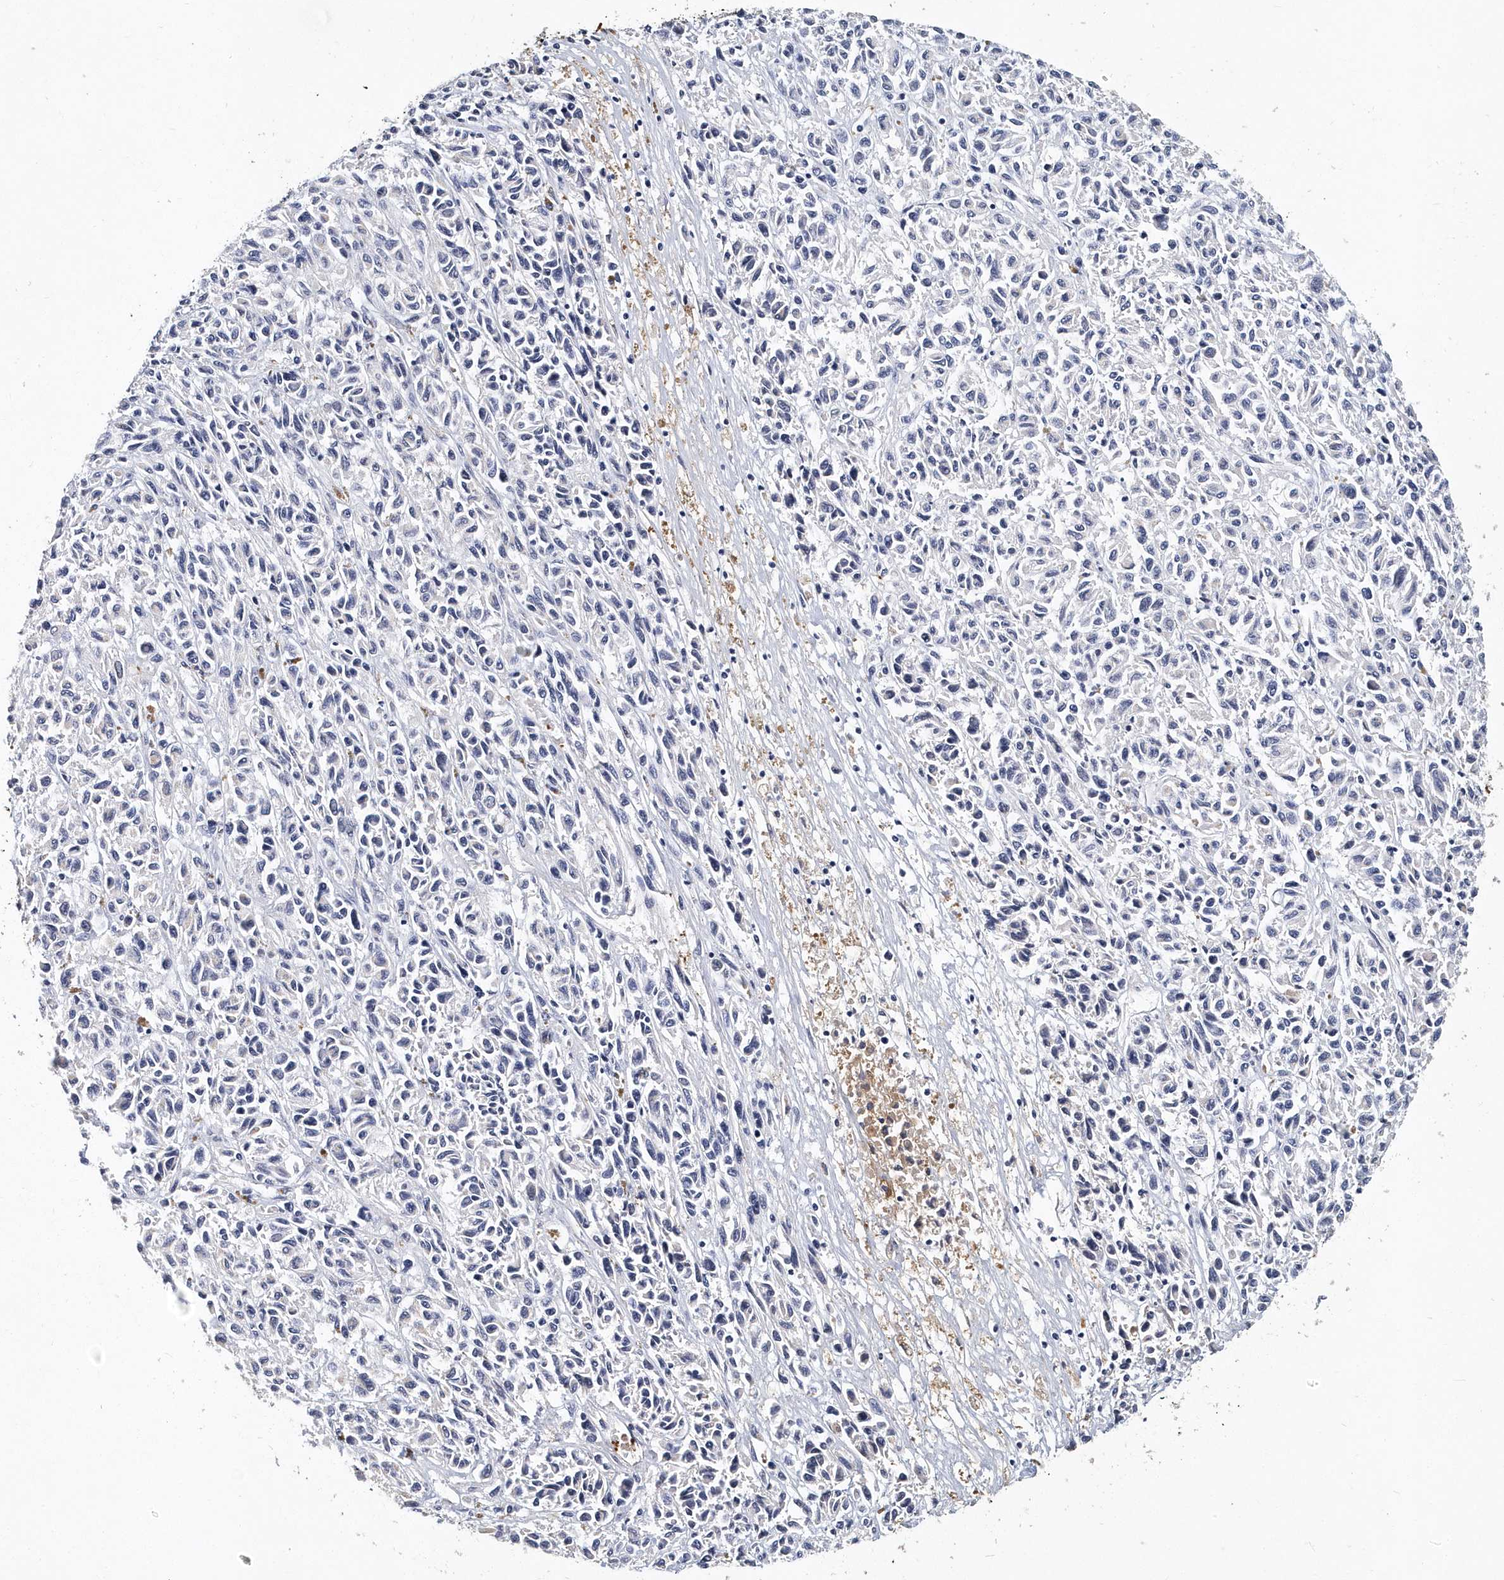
{"staining": {"intensity": "negative", "quantity": "none", "location": "none"}, "tissue": "melanoma", "cell_type": "Tumor cells", "image_type": "cancer", "snomed": [{"axis": "morphology", "description": "Malignant melanoma, Metastatic site"}, {"axis": "topography", "description": "Lung"}], "caption": "An immunohistochemistry photomicrograph of malignant melanoma (metastatic site) is shown. There is no staining in tumor cells of malignant melanoma (metastatic site). (Immunohistochemistry, brightfield microscopy, high magnification).", "gene": "ITGA2B", "patient": {"sex": "male", "age": 64}}